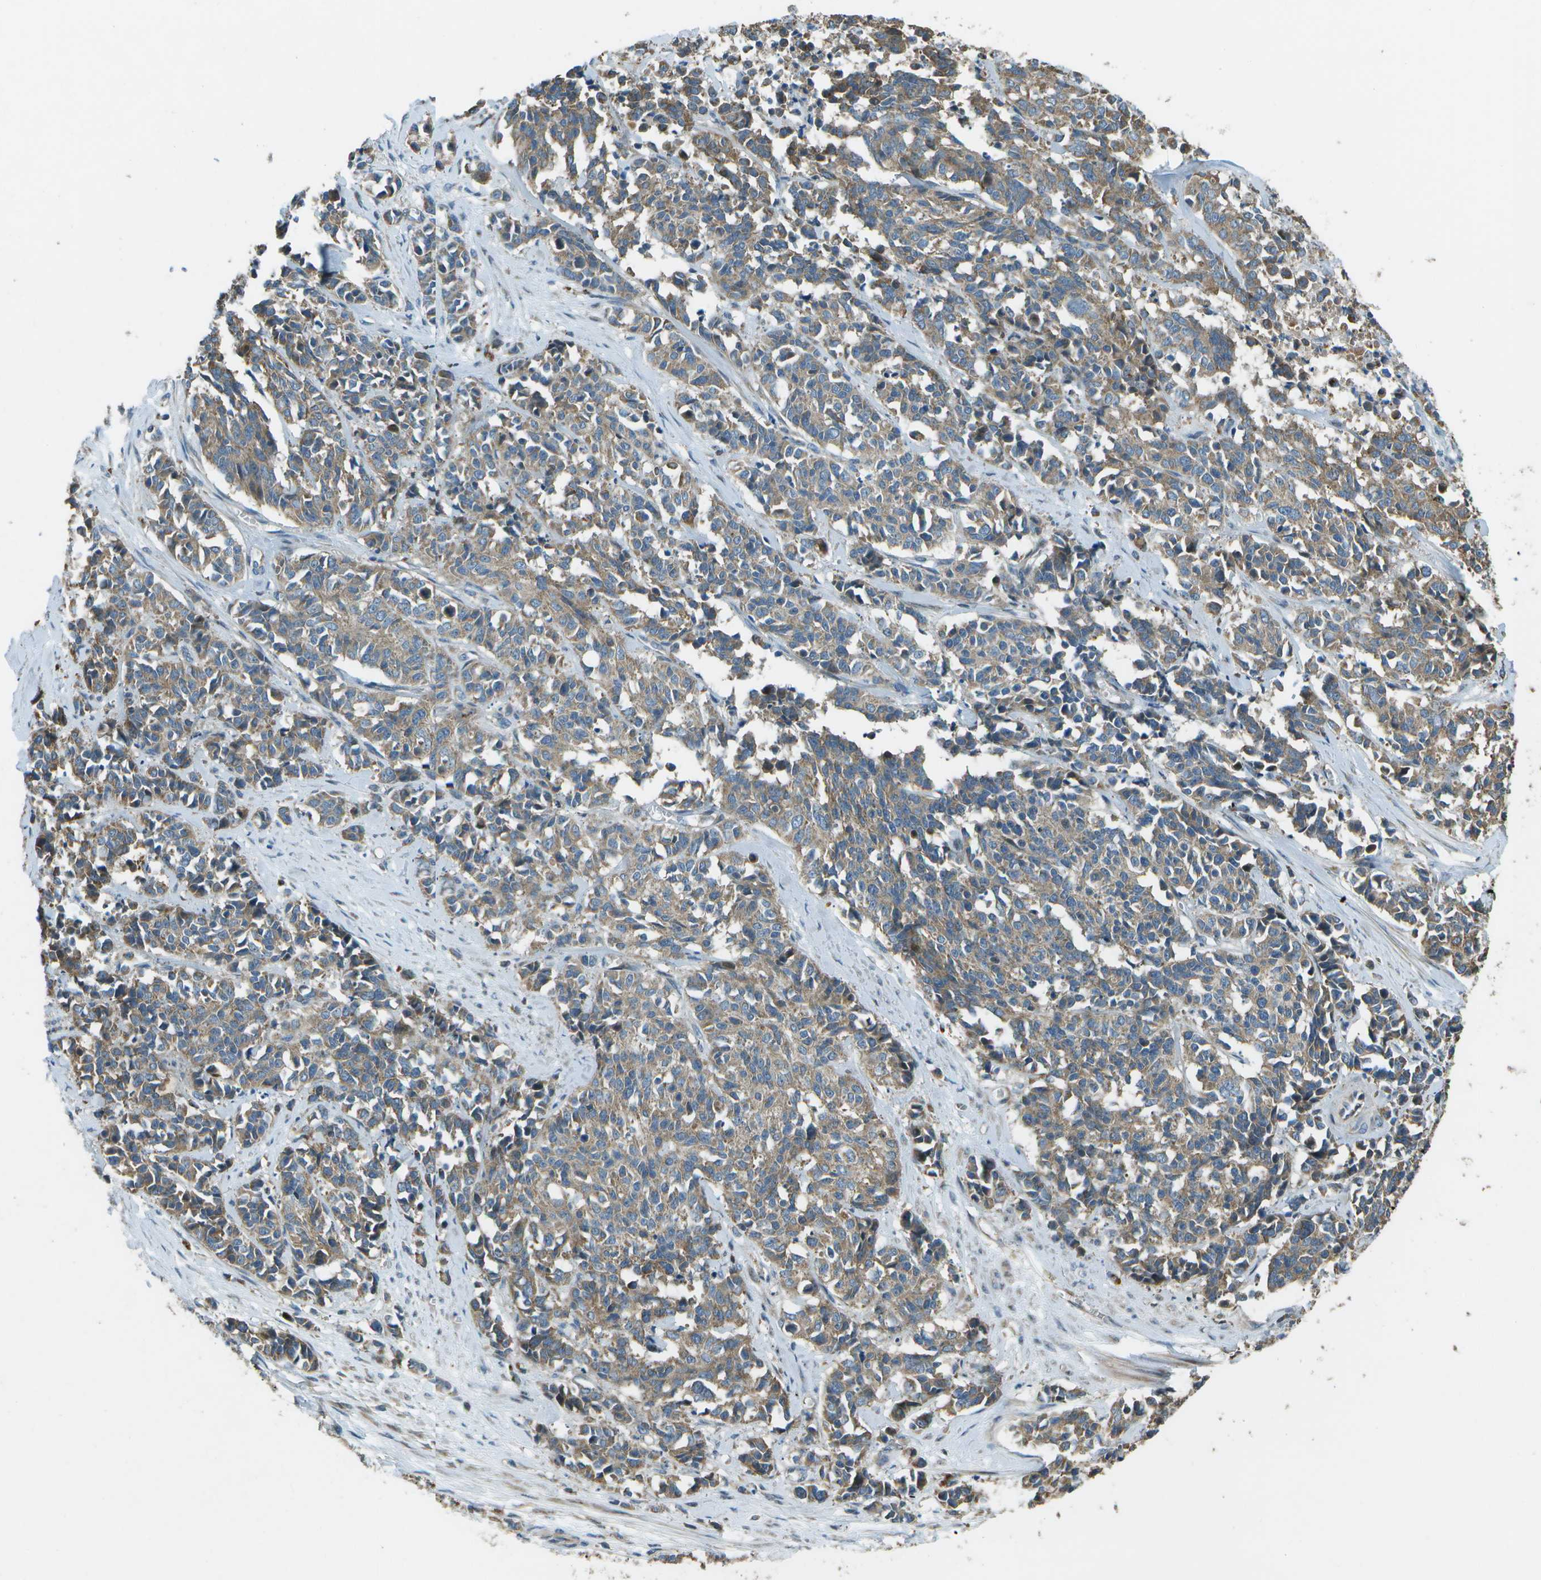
{"staining": {"intensity": "moderate", "quantity": ">75%", "location": "cytoplasmic/membranous"}, "tissue": "cervical cancer", "cell_type": "Tumor cells", "image_type": "cancer", "snomed": [{"axis": "morphology", "description": "Squamous cell carcinoma, NOS"}, {"axis": "topography", "description": "Cervix"}], "caption": "A photomicrograph of human cervical squamous cell carcinoma stained for a protein shows moderate cytoplasmic/membranous brown staining in tumor cells.", "gene": "PXYLP1", "patient": {"sex": "female", "age": 35}}